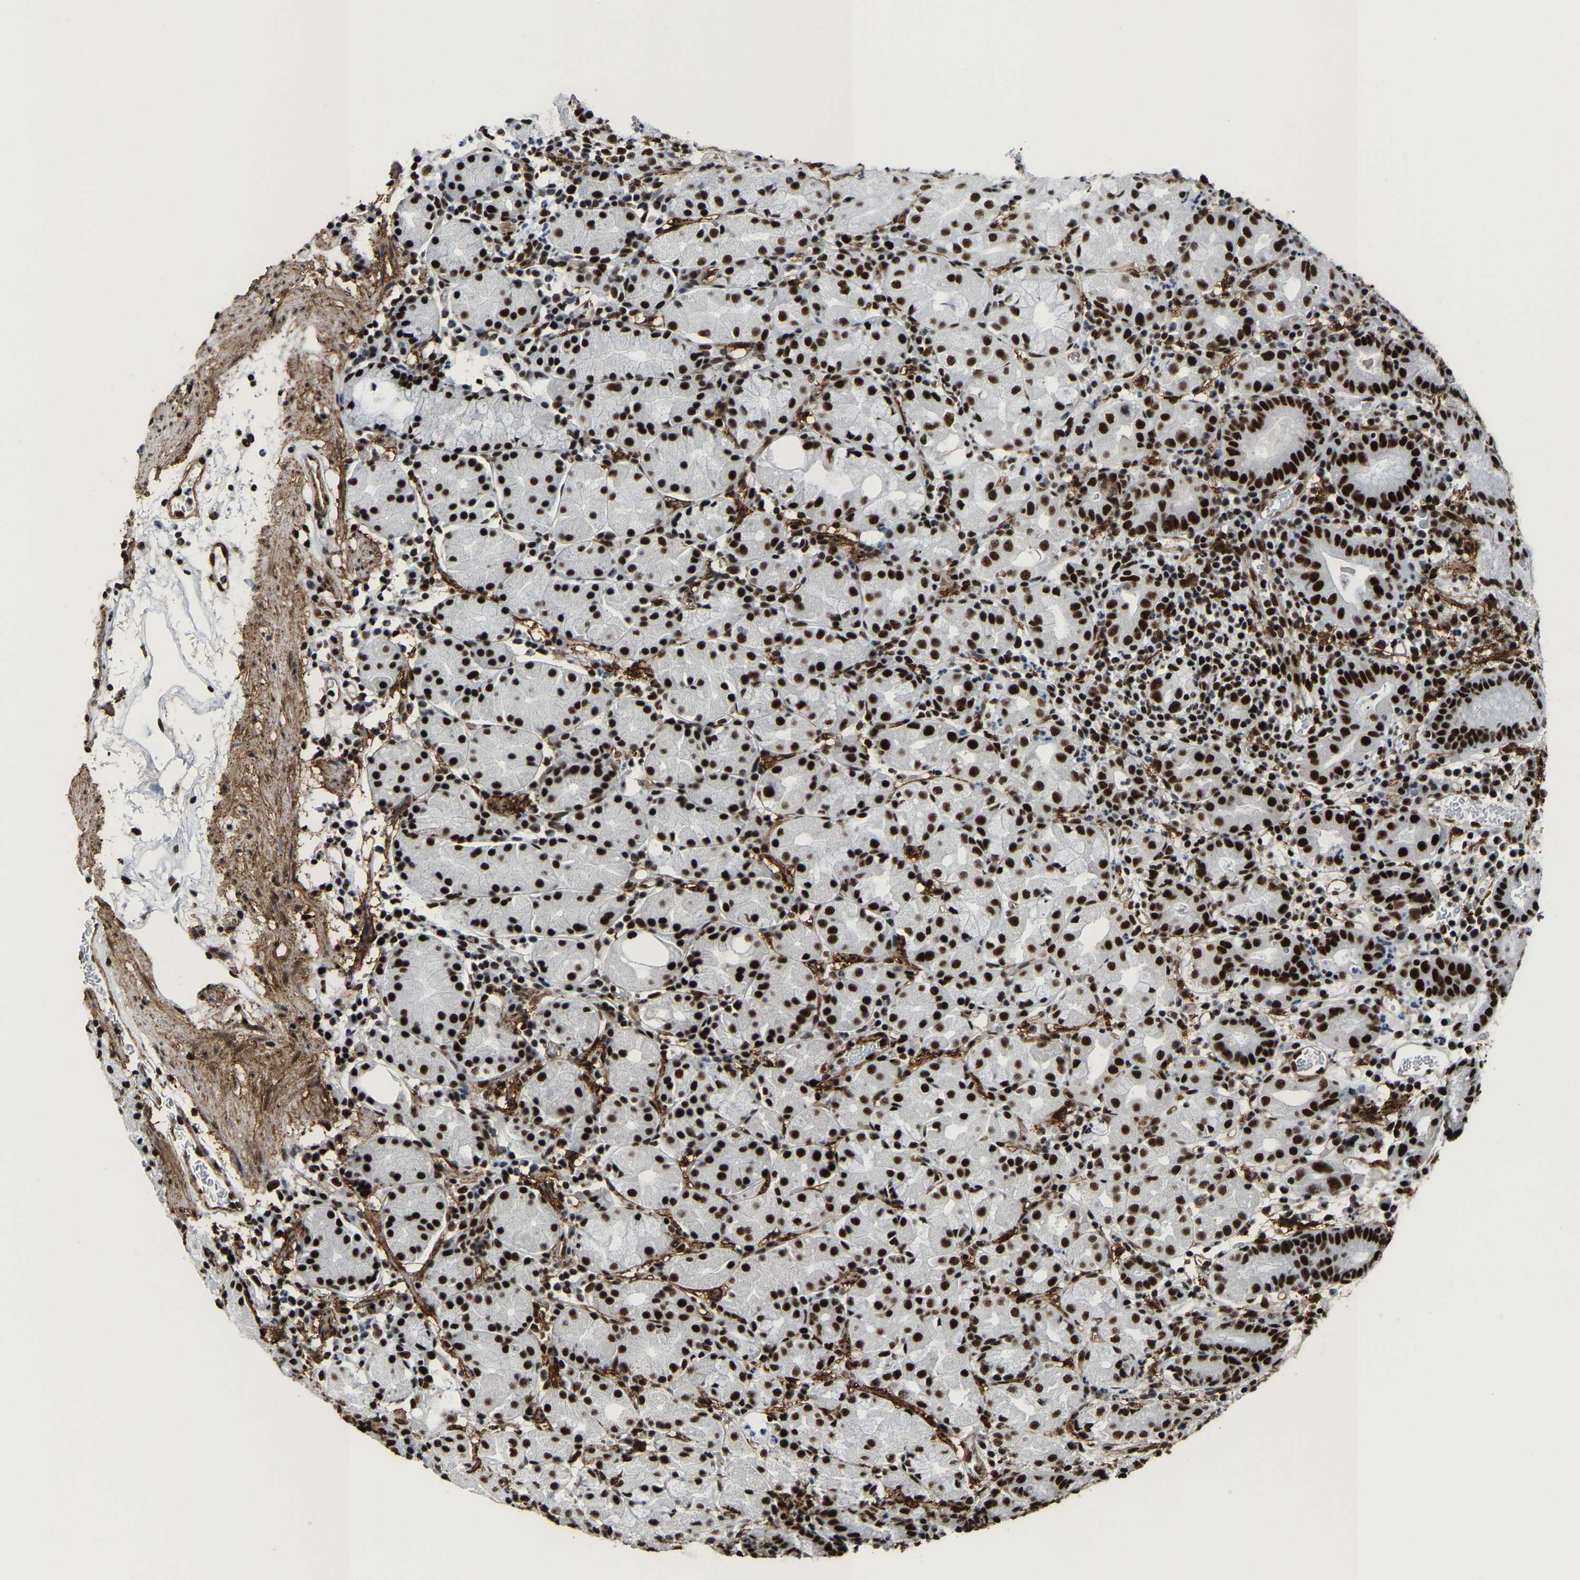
{"staining": {"intensity": "strong", "quantity": ">75%", "location": "nuclear"}, "tissue": "stomach", "cell_type": "Glandular cells", "image_type": "normal", "snomed": [{"axis": "morphology", "description": "Normal tissue, NOS"}, {"axis": "topography", "description": "Stomach"}, {"axis": "topography", "description": "Stomach, lower"}], "caption": "Immunohistochemical staining of normal human stomach reveals strong nuclear protein expression in approximately >75% of glandular cells.", "gene": "DDX5", "patient": {"sex": "female", "age": 75}}